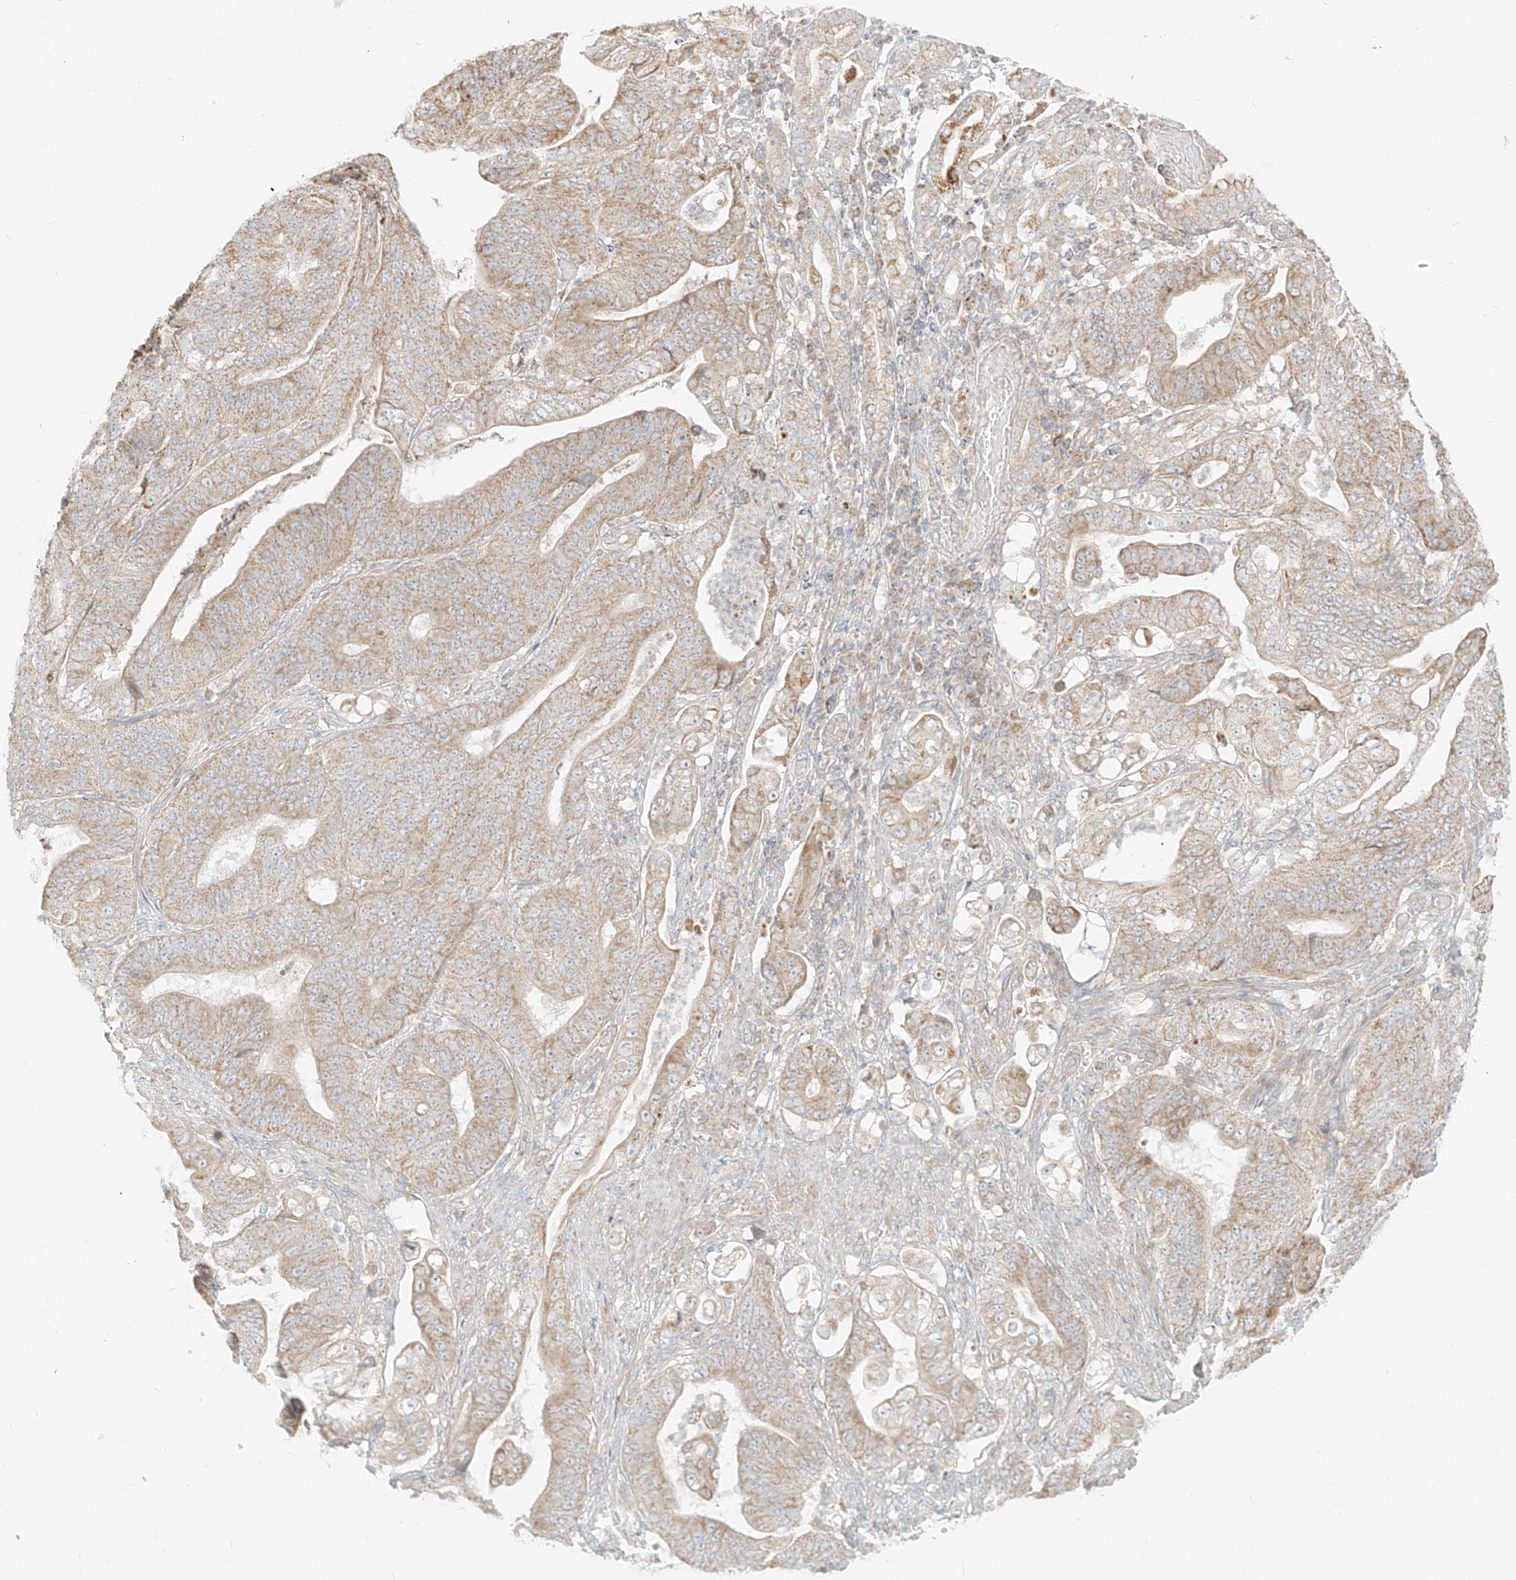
{"staining": {"intensity": "moderate", "quantity": "25%-75%", "location": "cytoplasmic/membranous"}, "tissue": "stomach cancer", "cell_type": "Tumor cells", "image_type": "cancer", "snomed": [{"axis": "morphology", "description": "Adenocarcinoma, NOS"}, {"axis": "topography", "description": "Stomach"}], "caption": "Protein expression analysis of stomach cancer (adenocarcinoma) shows moderate cytoplasmic/membranous staining in approximately 25%-75% of tumor cells.", "gene": "ZIM3", "patient": {"sex": "female", "age": 73}}